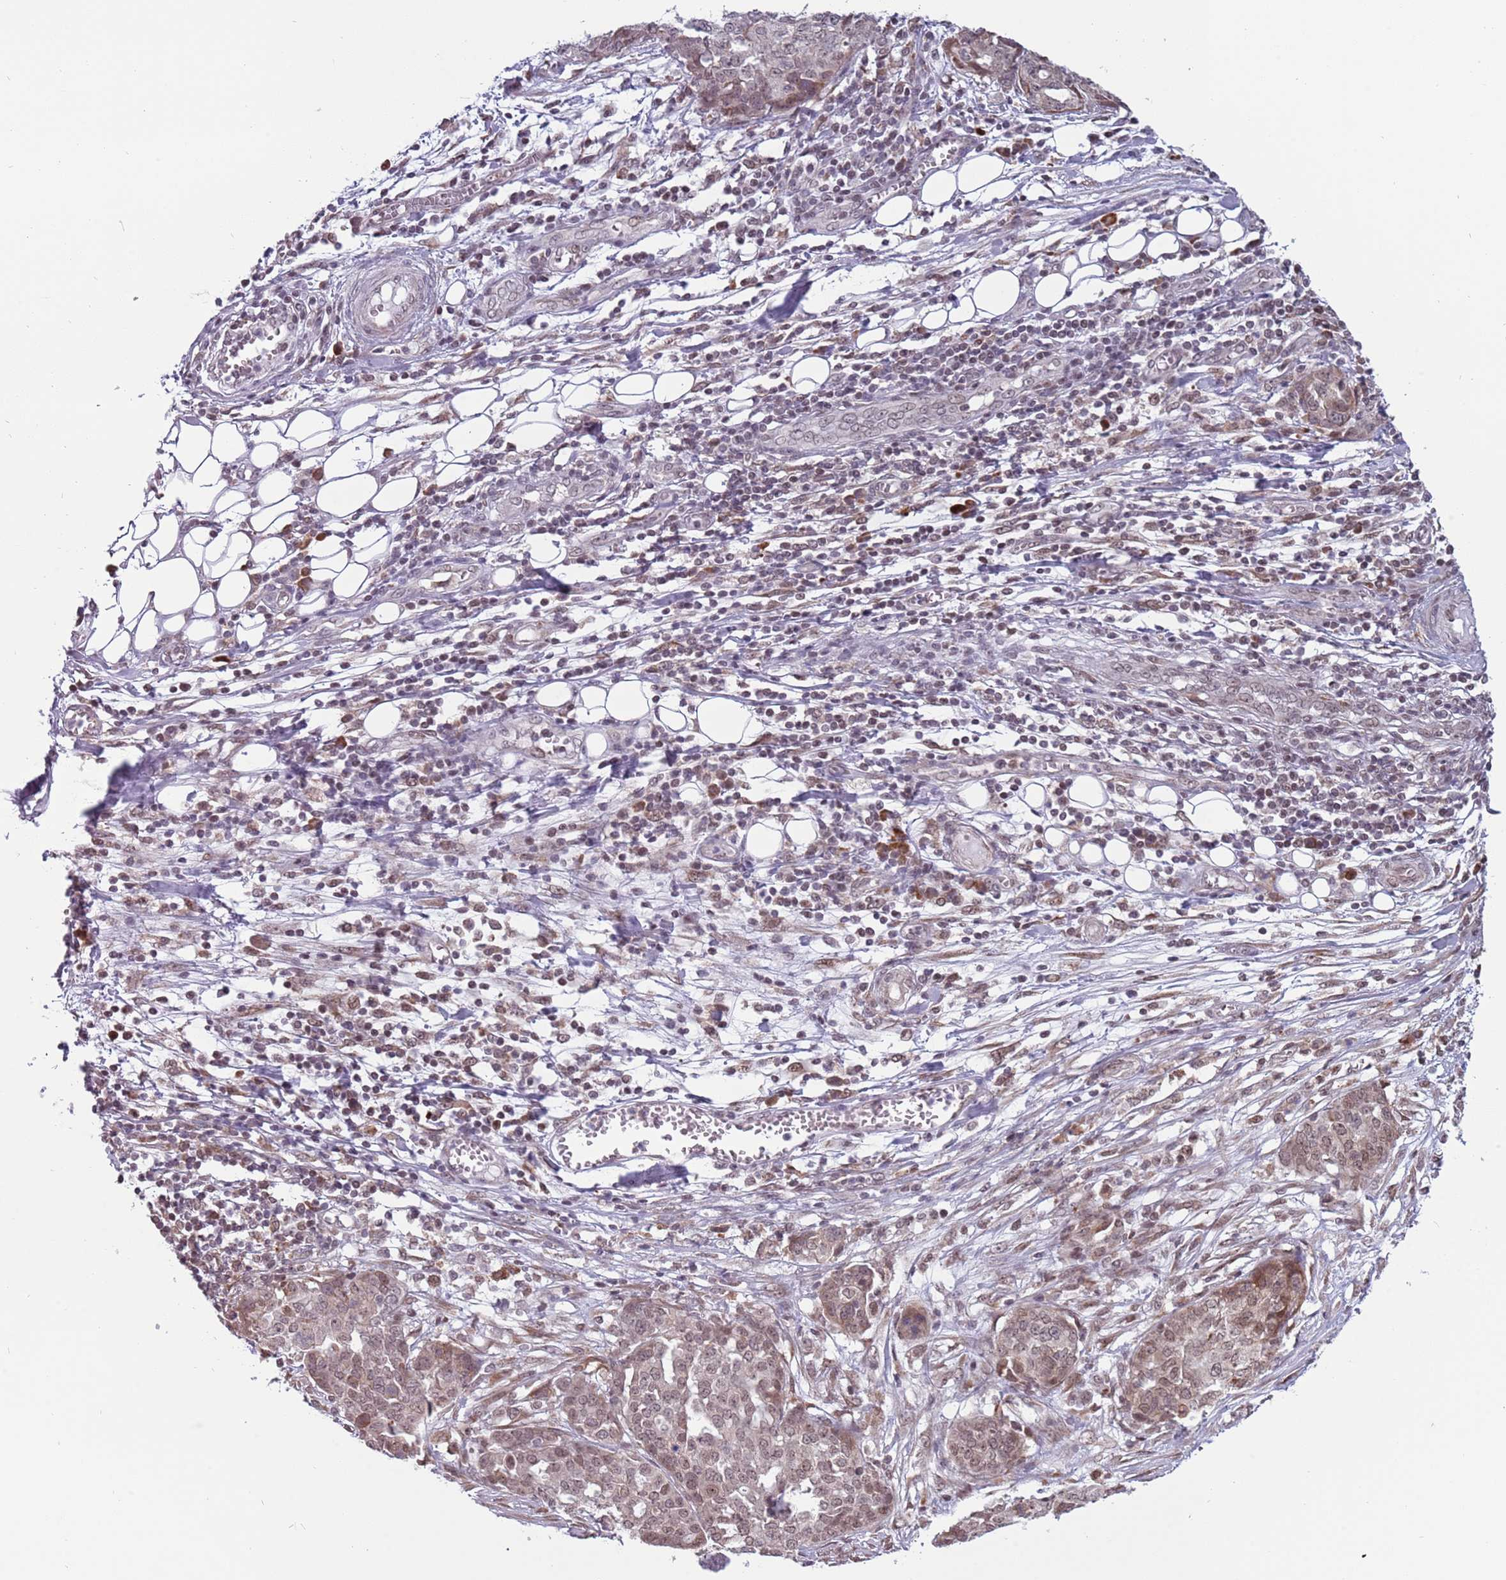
{"staining": {"intensity": "weak", "quantity": "25%-75%", "location": "nuclear"}, "tissue": "ovarian cancer", "cell_type": "Tumor cells", "image_type": "cancer", "snomed": [{"axis": "morphology", "description": "Cystadenocarcinoma, serous, NOS"}, {"axis": "topography", "description": "Soft tissue"}, {"axis": "topography", "description": "Ovary"}], "caption": "Human serous cystadenocarcinoma (ovarian) stained with a protein marker reveals weak staining in tumor cells.", "gene": "BARD1", "patient": {"sex": "female", "age": 57}}